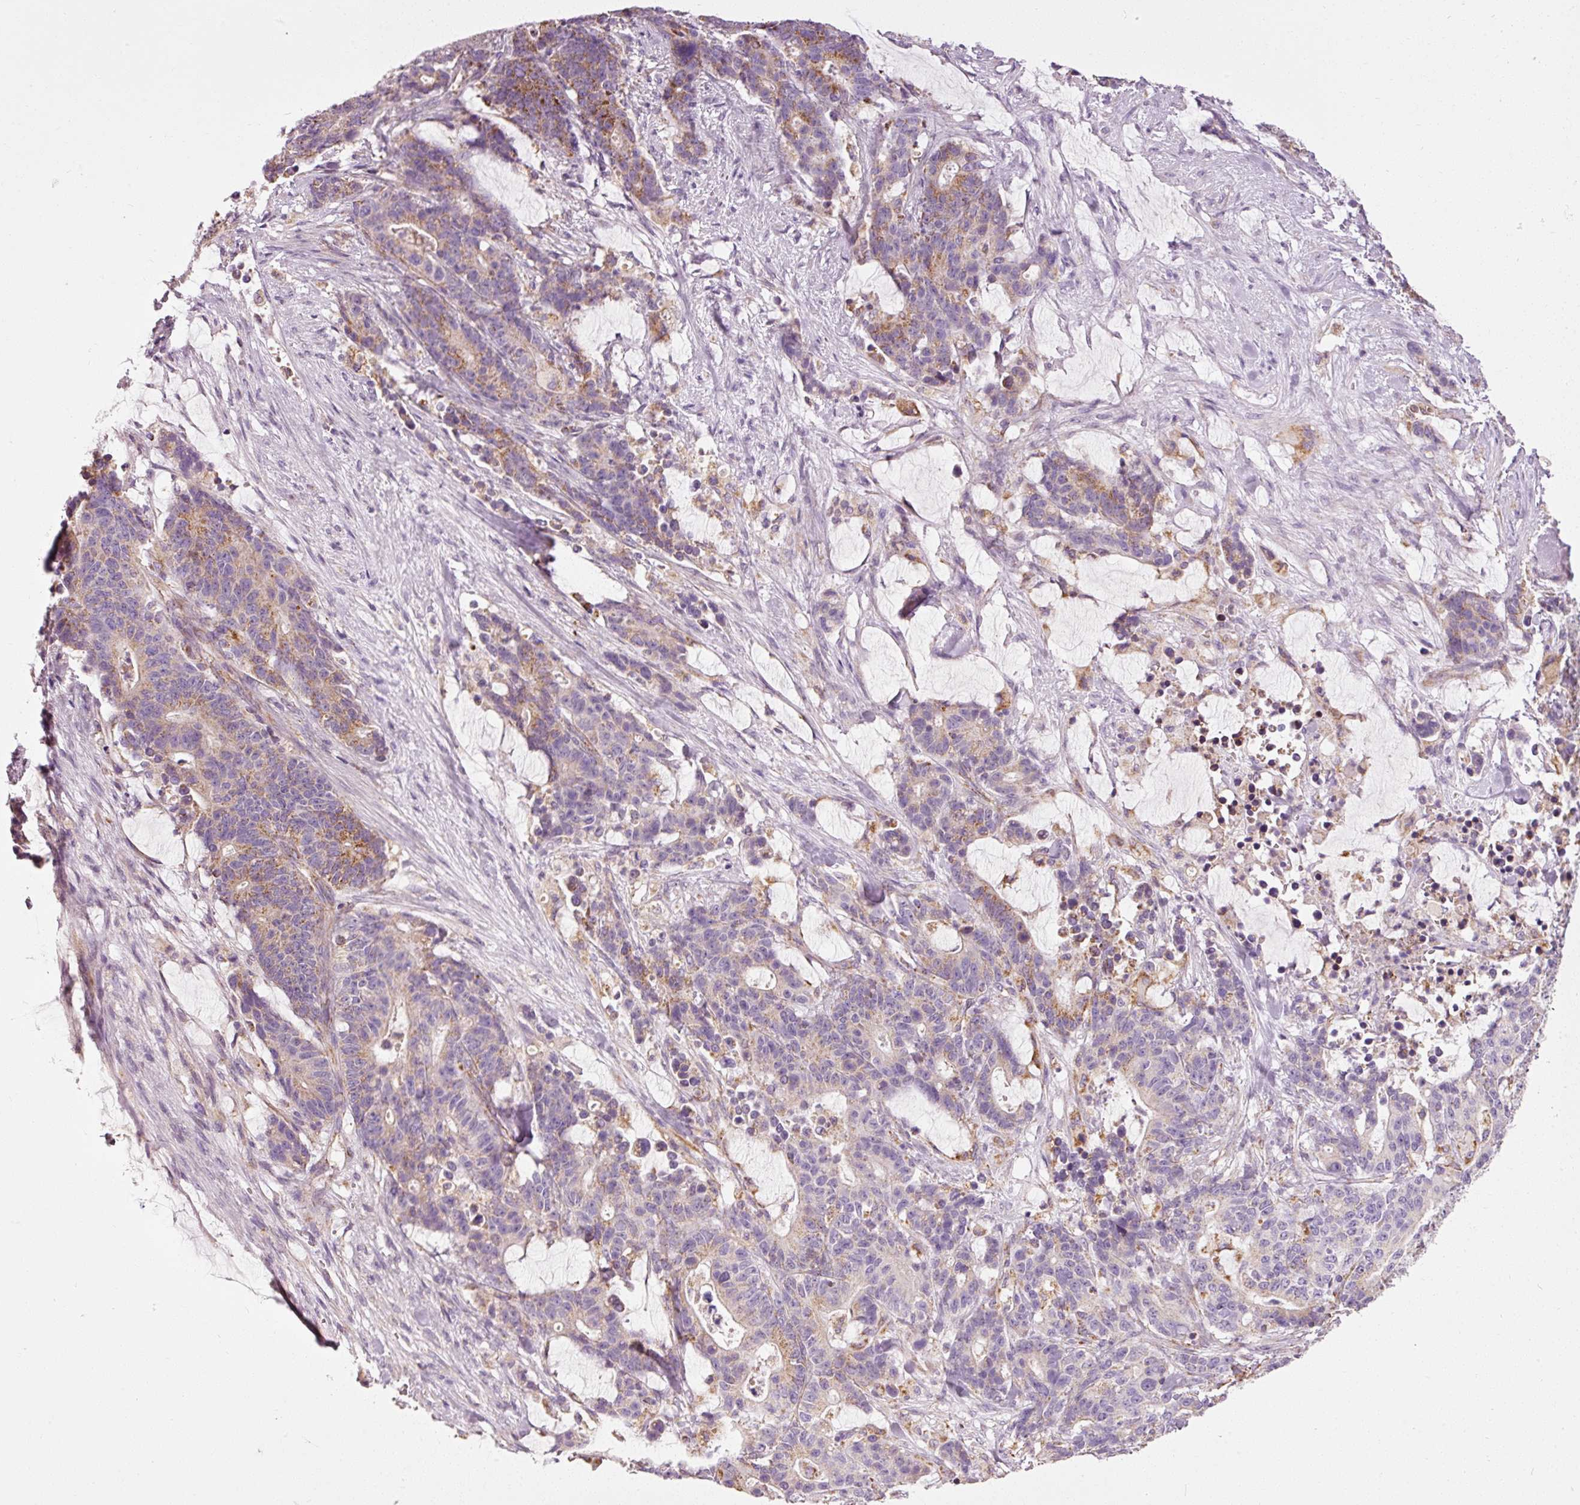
{"staining": {"intensity": "moderate", "quantity": "25%-75%", "location": "cytoplasmic/membranous"}, "tissue": "stomach cancer", "cell_type": "Tumor cells", "image_type": "cancer", "snomed": [{"axis": "morphology", "description": "Normal tissue, NOS"}, {"axis": "morphology", "description": "Adenocarcinoma, NOS"}, {"axis": "topography", "description": "Stomach"}], "caption": "About 25%-75% of tumor cells in adenocarcinoma (stomach) exhibit moderate cytoplasmic/membranous protein positivity as visualized by brown immunohistochemical staining.", "gene": "NDUFB4", "patient": {"sex": "female", "age": 64}}